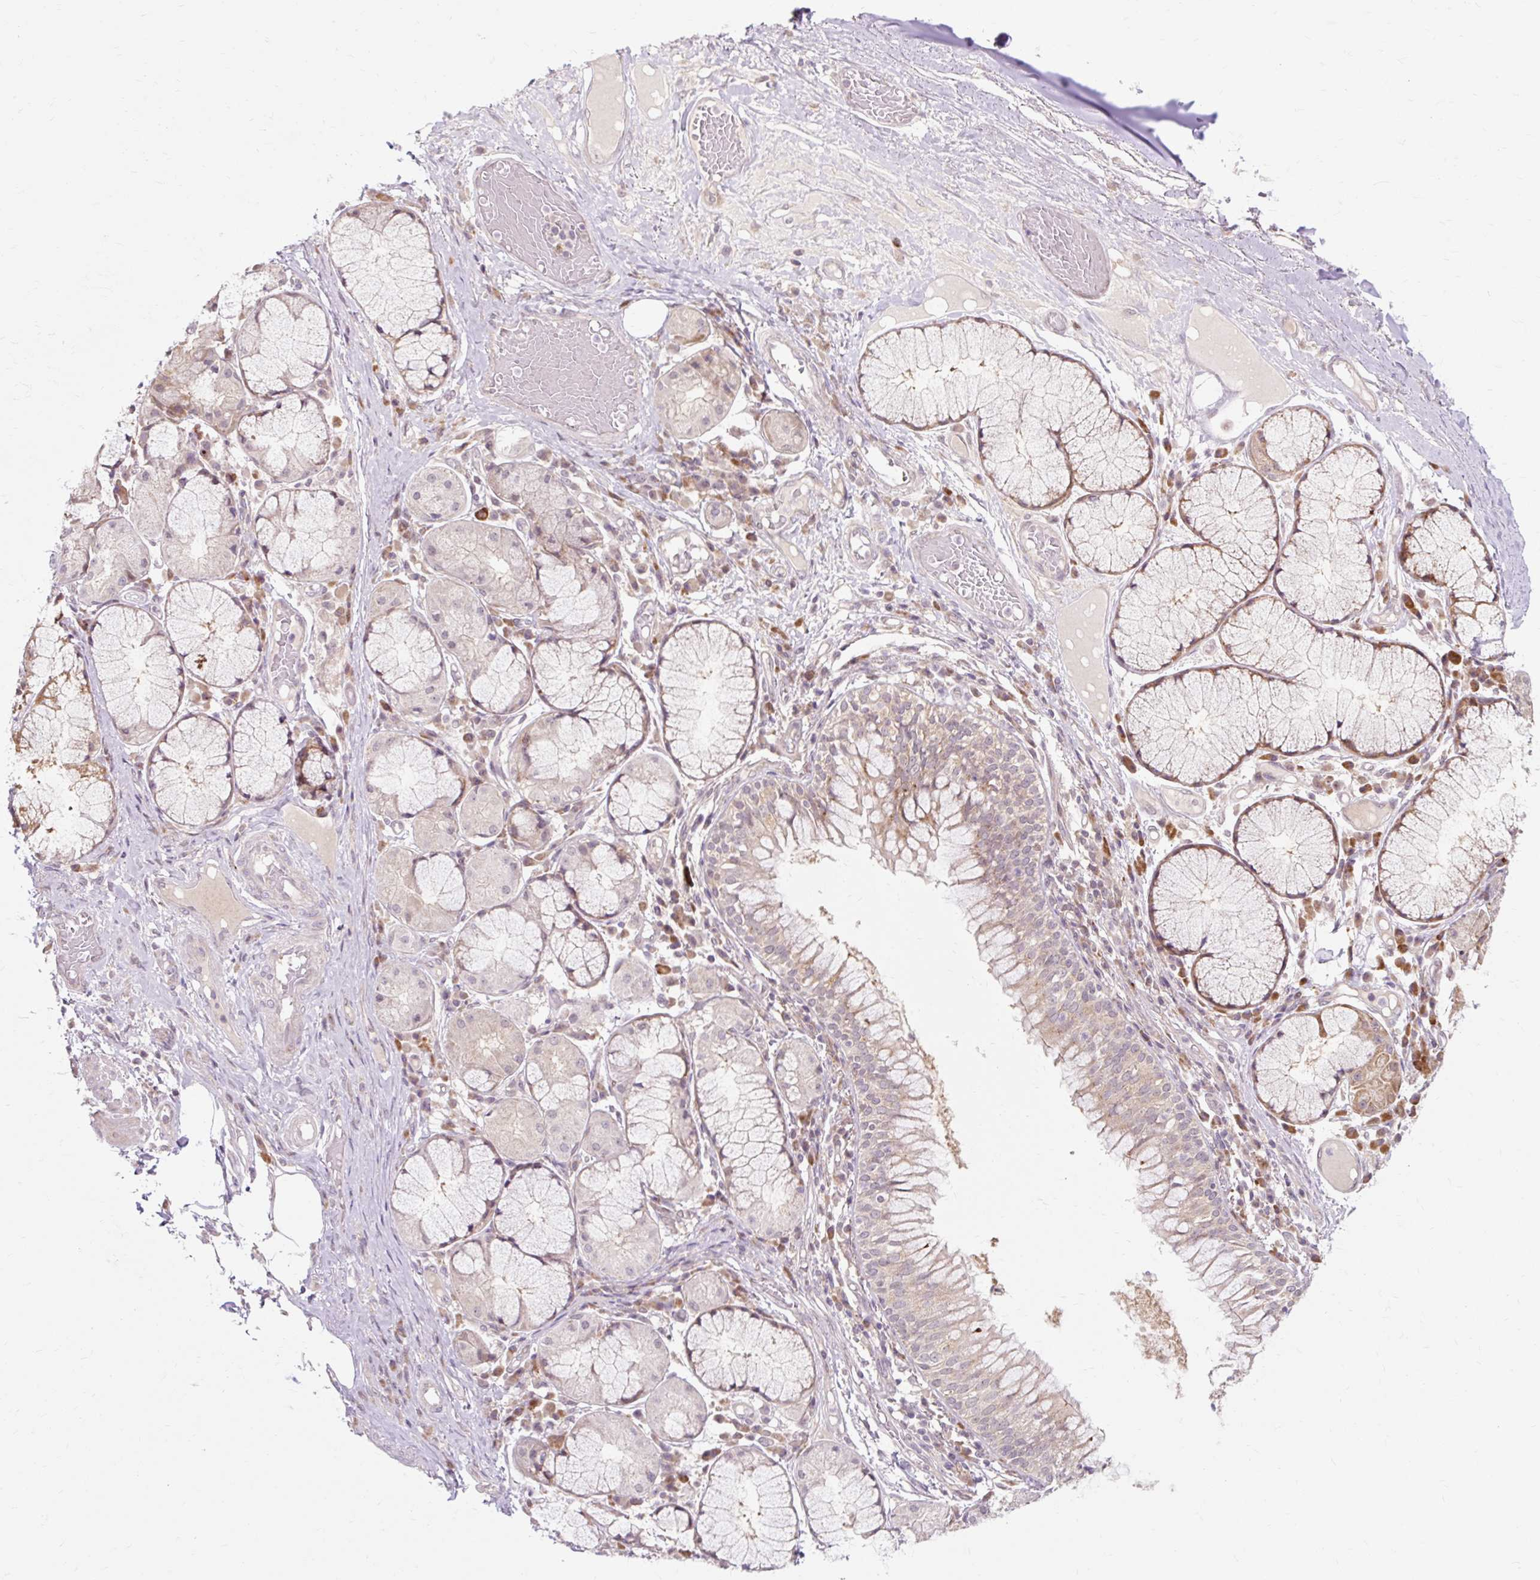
{"staining": {"intensity": "negative", "quantity": "none", "location": "none"}, "tissue": "adipose tissue", "cell_type": "Adipocytes", "image_type": "normal", "snomed": [{"axis": "morphology", "description": "Normal tissue, NOS"}, {"axis": "topography", "description": "Cartilage tissue"}, {"axis": "topography", "description": "Bronchus"}], "caption": "This is a photomicrograph of IHC staining of unremarkable adipose tissue, which shows no staining in adipocytes.", "gene": "GEMIN2", "patient": {"sex": "male", "age": 56}}